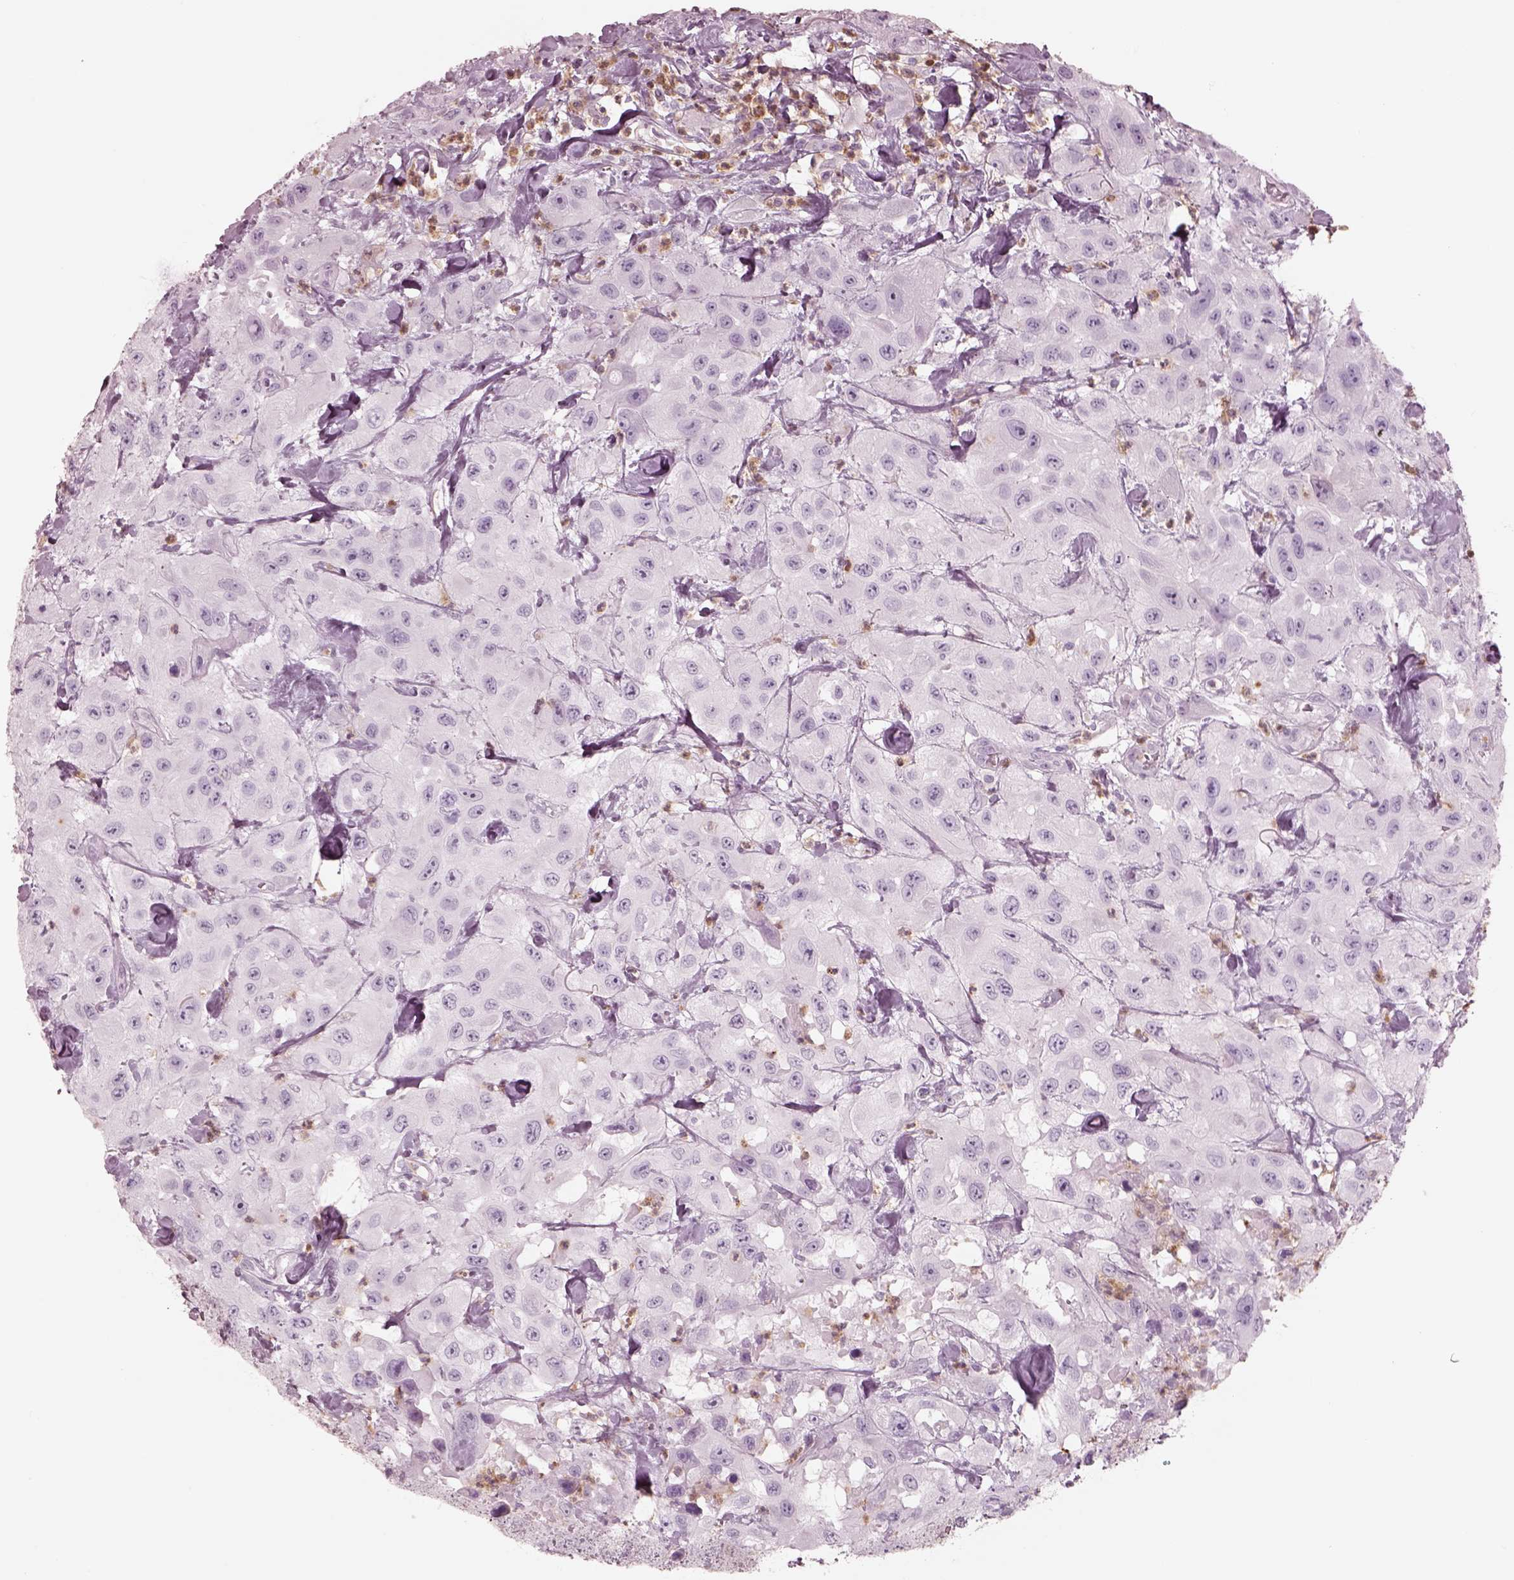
{"staining": {"intensity": "negative", "quantity": "none", "location": "none"}, "tissue": "urothelial cancer", "cell_type": "Tumor cells", "image_type": "cancer", "snomed": [{"axis": "morphology", "description": "Urothelial carcinoma, High grade"}, {"axis": "topography", "description": "Urinary bladder"}], "caption": "Tumor cells show no significant protein staining in high-grade urothelial carcinoma.", "gene": "ELANE", "patient": {"sex": "male", "age": 79}}